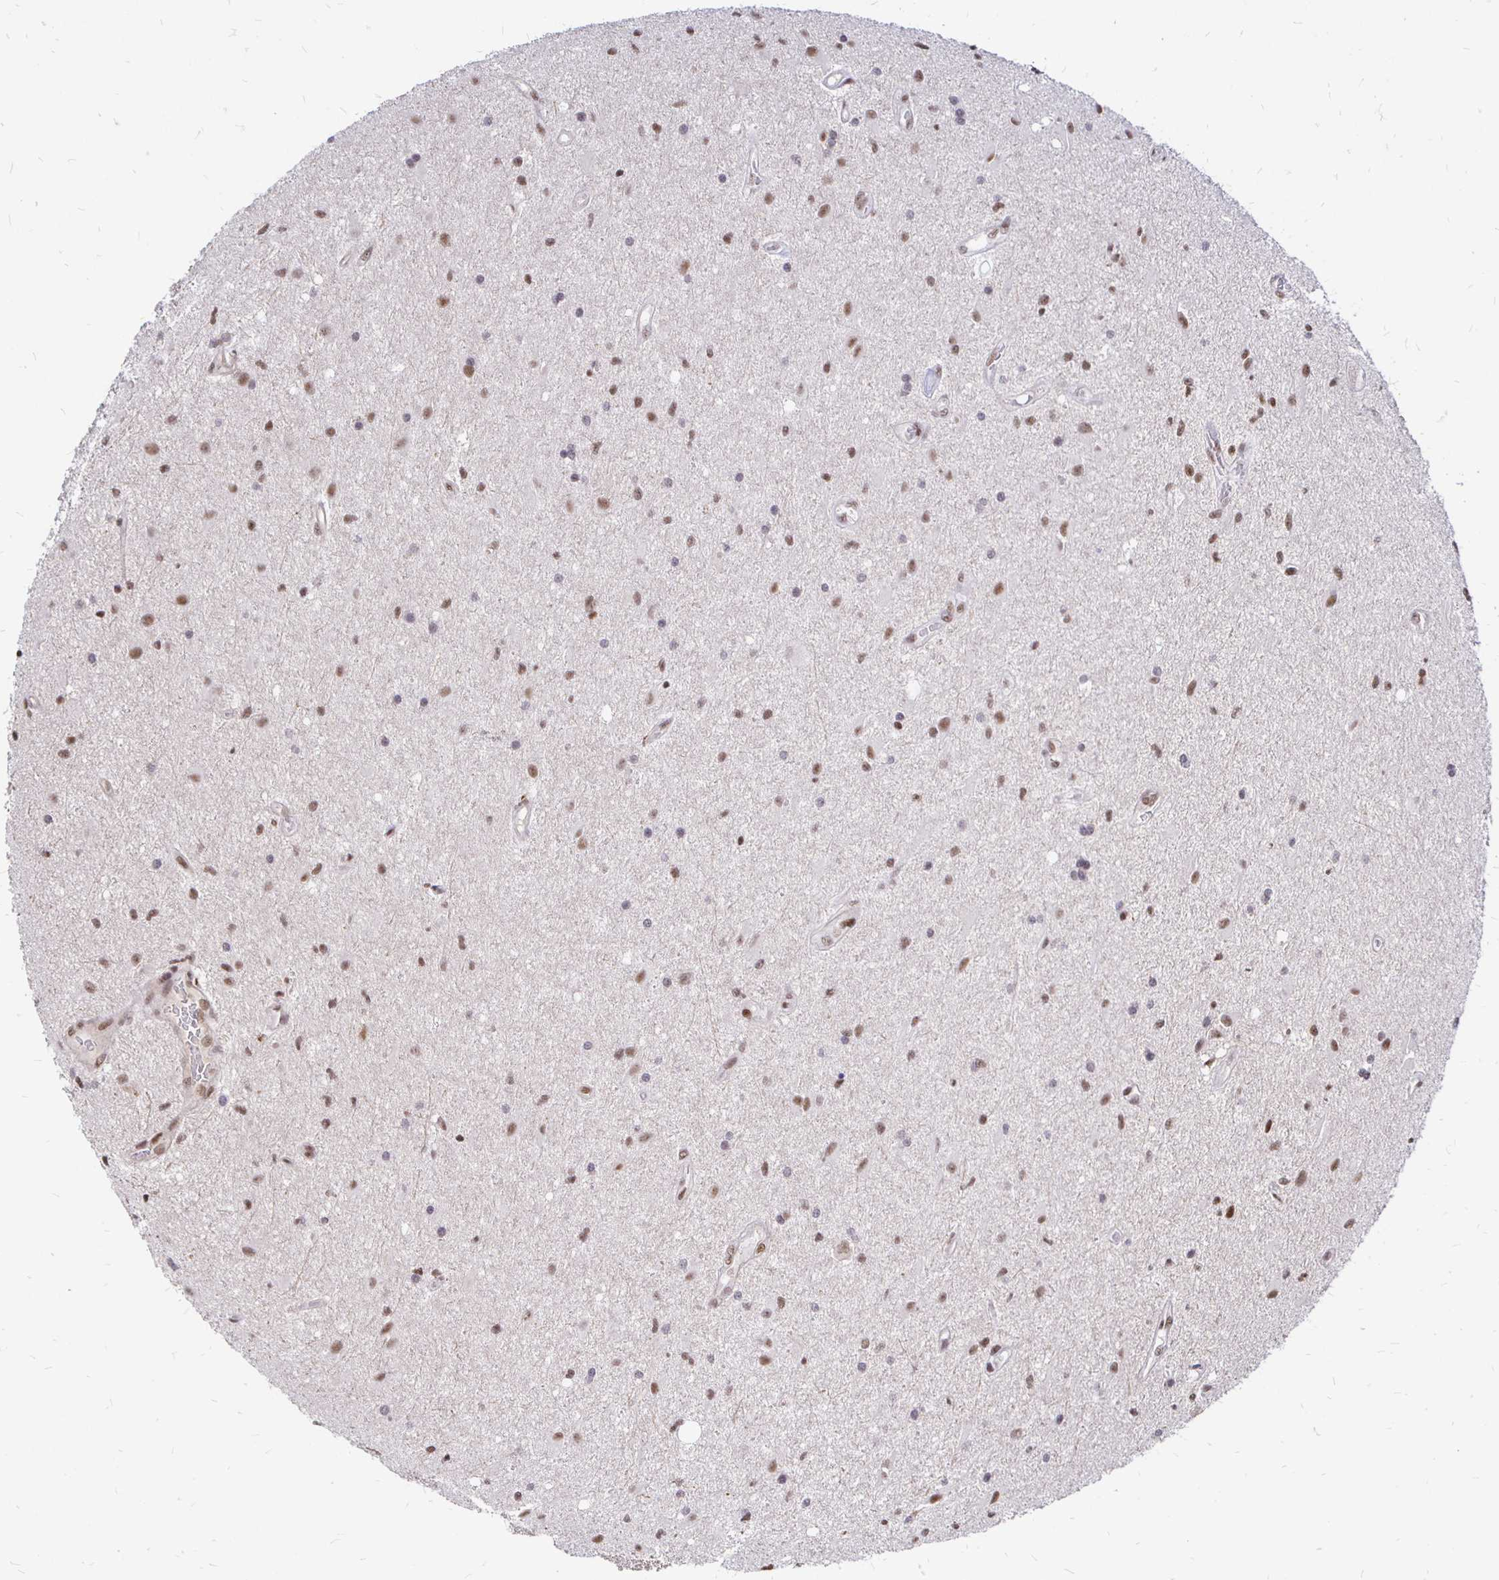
{"staining": {"intensity": "moderate", "quantity": ">75%", "location": "nuclear"}, "tissue": "glioma", "cell_type": "Tumor cells", "image_type": "cancer", "snomed": [{"axis": "morphology", "description": "Glioma, malignant, High grade"}, {"axis": "topography", "description": "Brain"}], "caption": "Moderate nuclear positivity for a protein is seen in approximately >75% of tumor cells of high-grade glioma (malignant) using immunohistochemistry.", "gene": "SIN3A", "patient": {"sex": "male", "age": 67}}